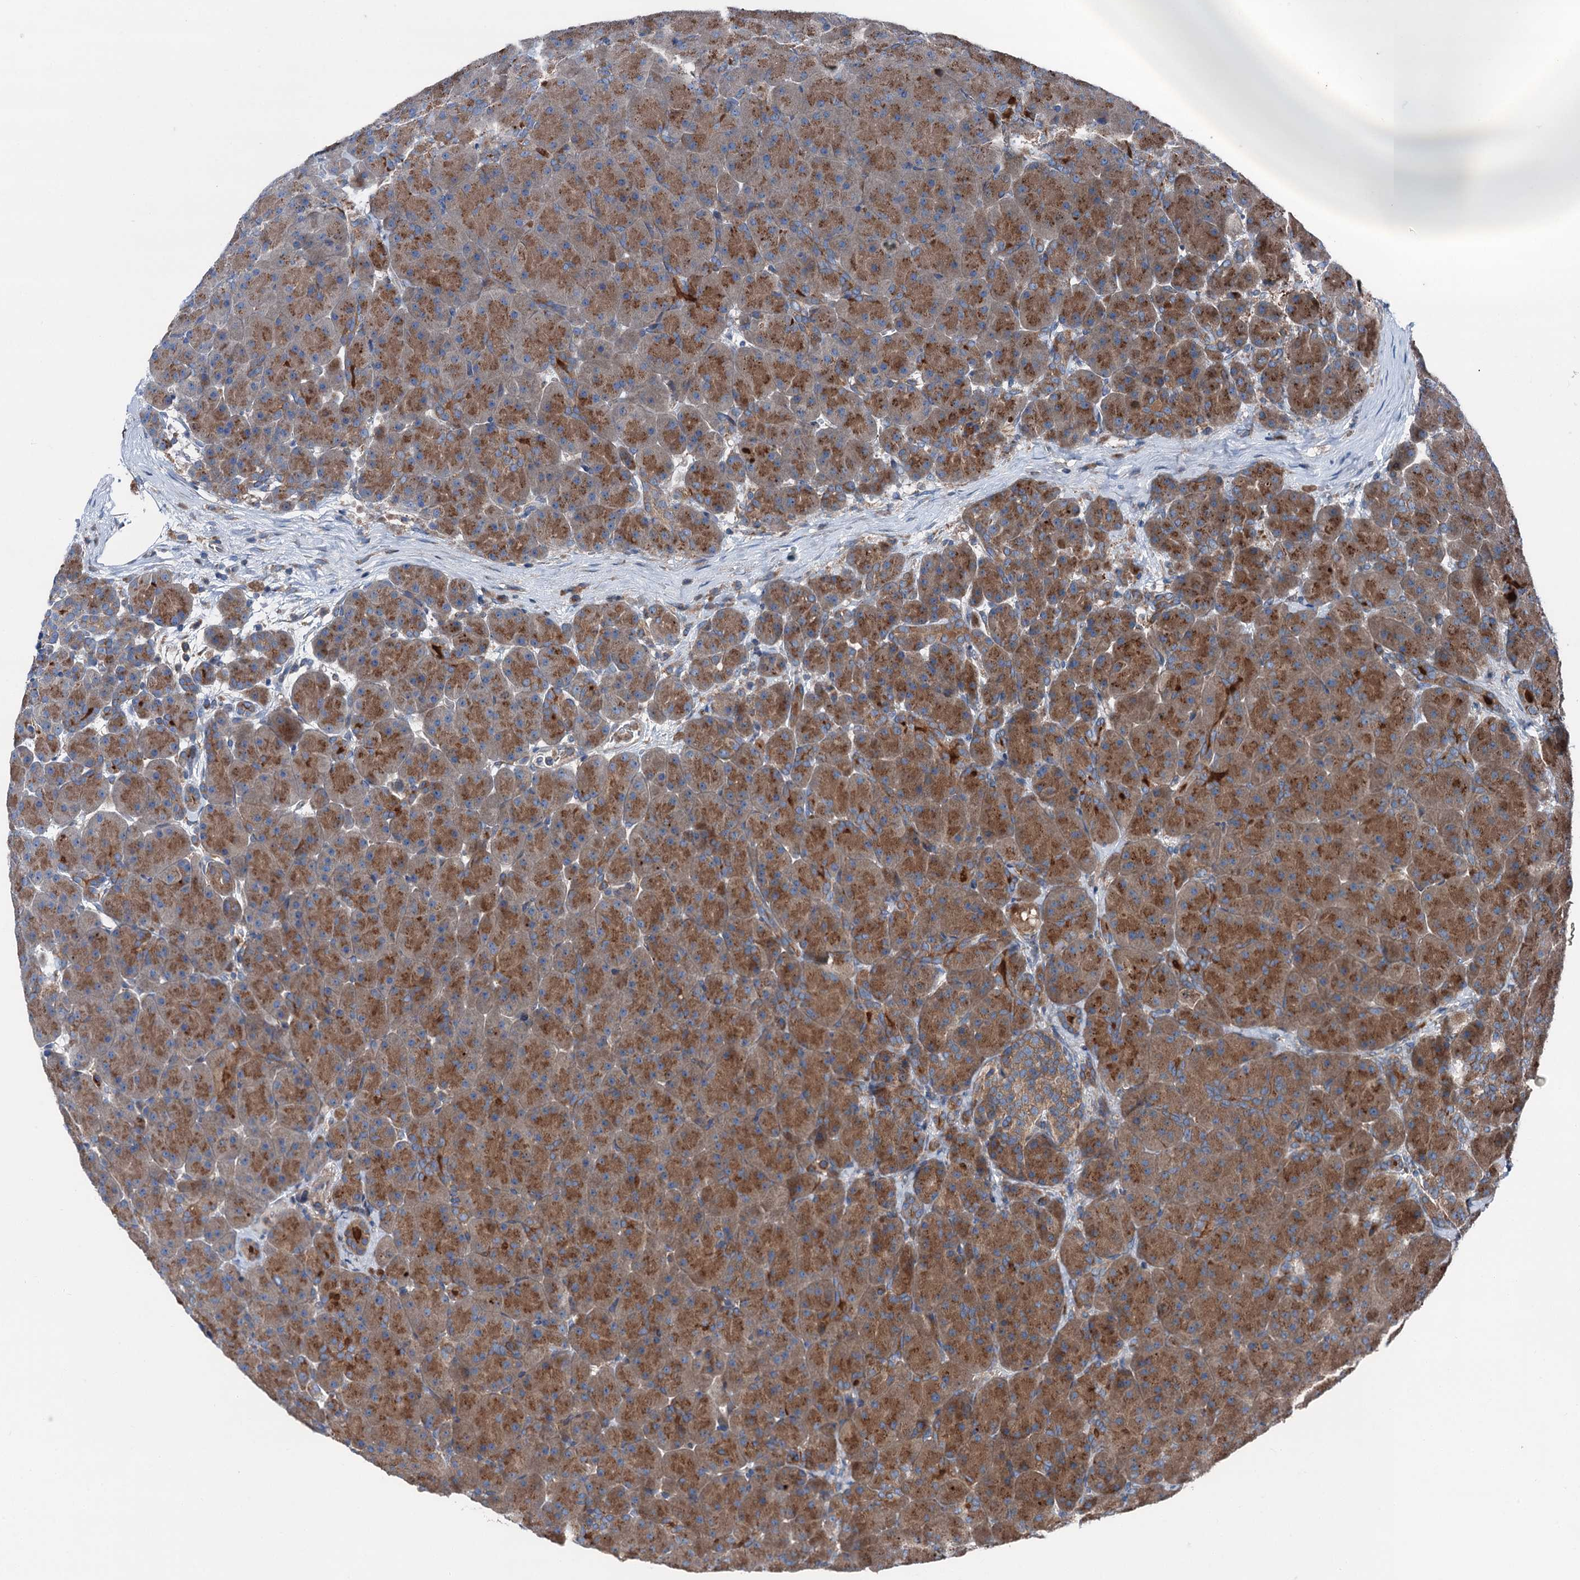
{"staining": {"intensity": "moderate", "quantity": ">75%", "location": "cytoplasmic/membranous"}, "tissue": "pancreas", "cell_type": "Exocrine glandular cells", "image_type": "normal", "snomed": [{"axis": "morphology", "description": "Normal tissue, NOS"}, {"axis": "topography", "description": "Pancreas"}], "caption": "High-power microscopy captured an IHC micrograph of normal pancreas, revealing moderate cytoplasmic/membranous positivity in about >75% of exocrine glandular cells.", "gene": "RUFY1", "patient": {"sex": "male", "age": 66}}